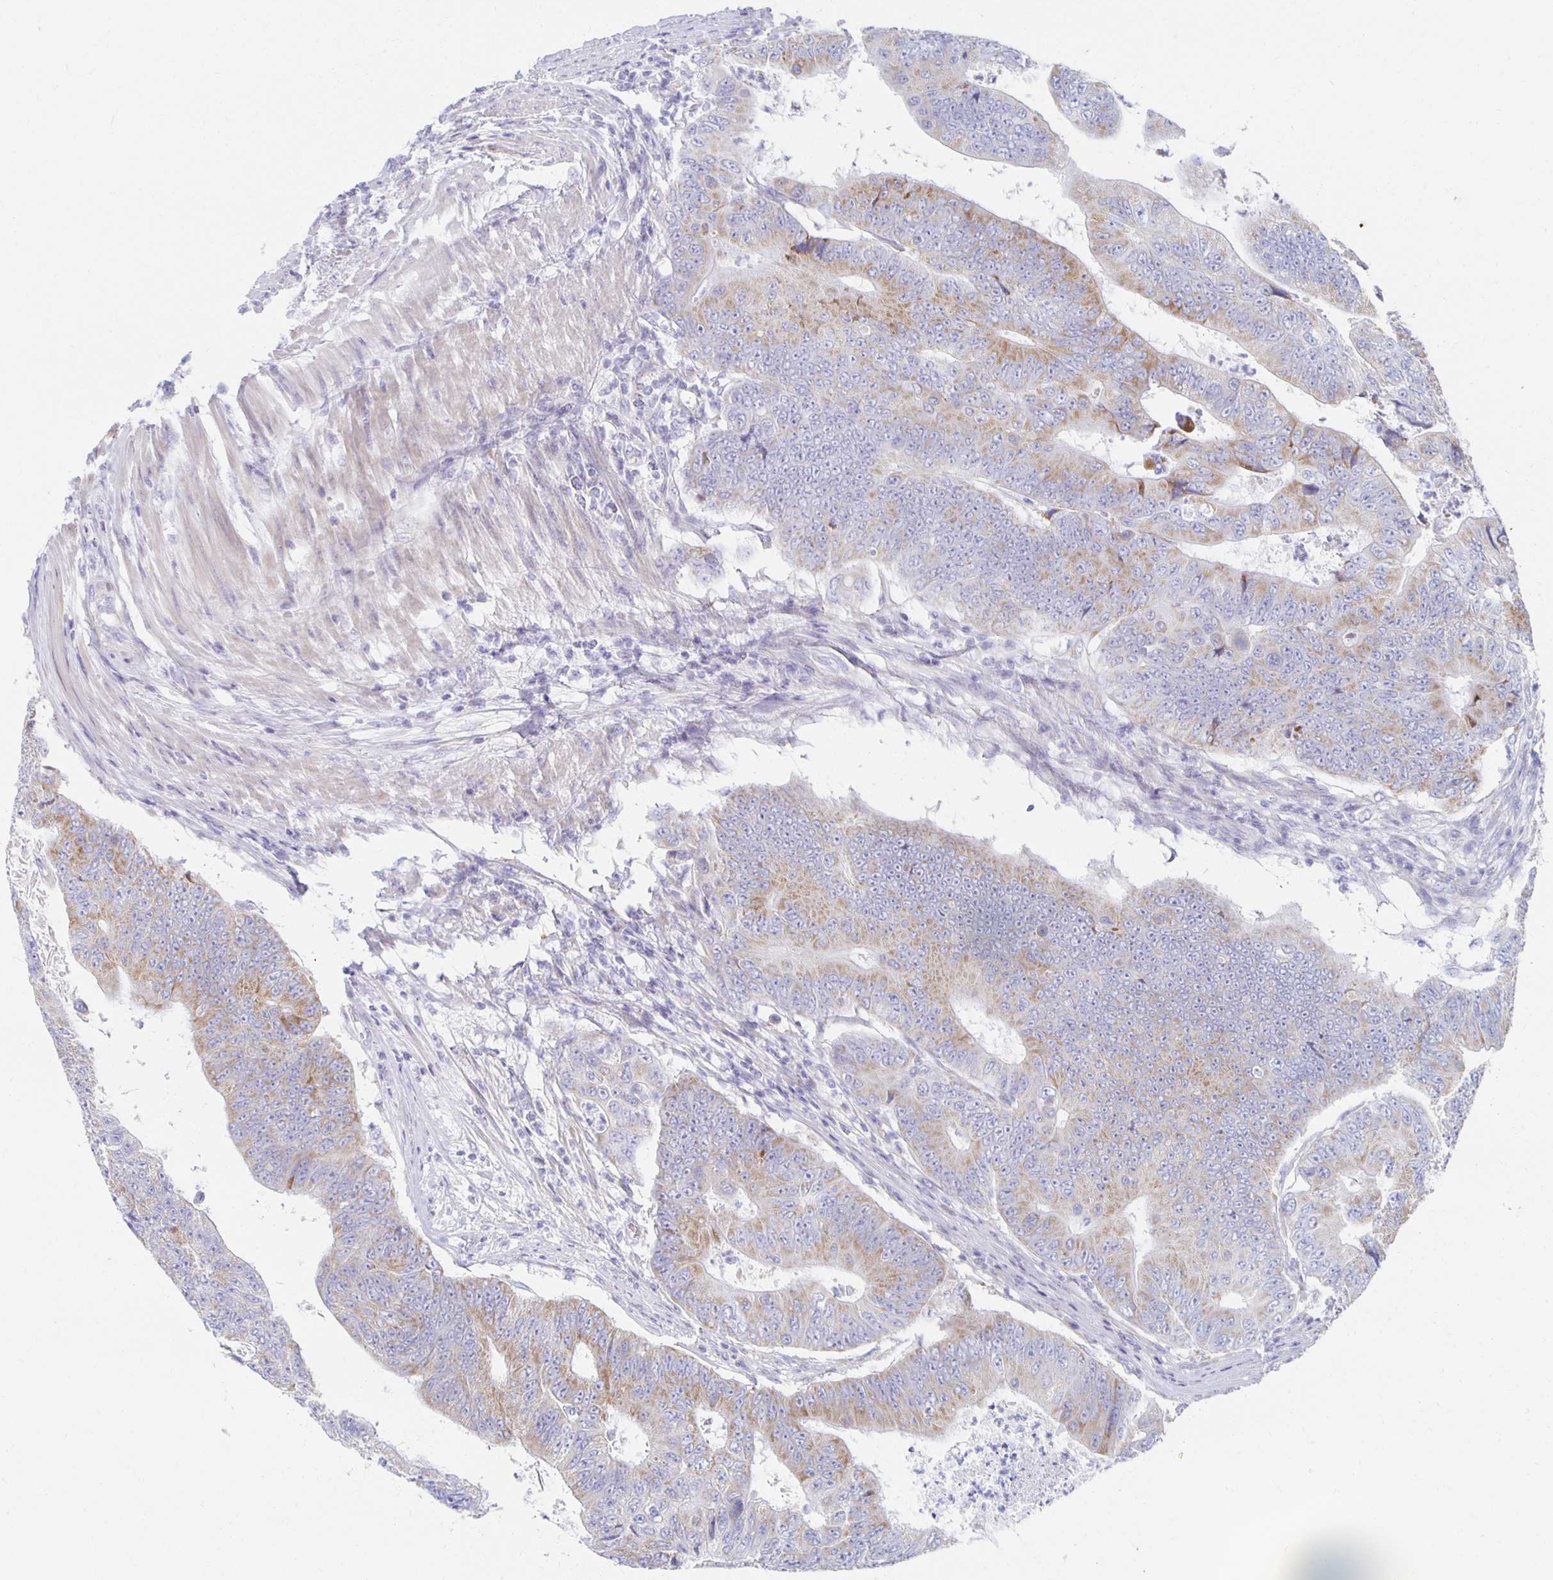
{"staining": {"intensity": "moderate", "quantity": "25%-75%", "location": "cytoplasmic/membranous"}, "tissue": "colorectal cancer", "cell_type": "Tumor cells", "image_type": "cancer", "snomed": [{"axis": "morphology", "description": "Adenocarcinoma, NOS"}, {"axis": "topography", "description": "Colon"}], "caption": "Moderate cytoplasmic/membranous positivity is seen in approximately 25%-75% of tumor cells in colorectal cancer. The staining was performed using DAB (3,3'-diaminobenzidine), with brown indicating positive protein expression. Nuclei are stained blue with hematoxylin.", "gene": "TEX44", "patient": {"sex": "female", "age": 48}}